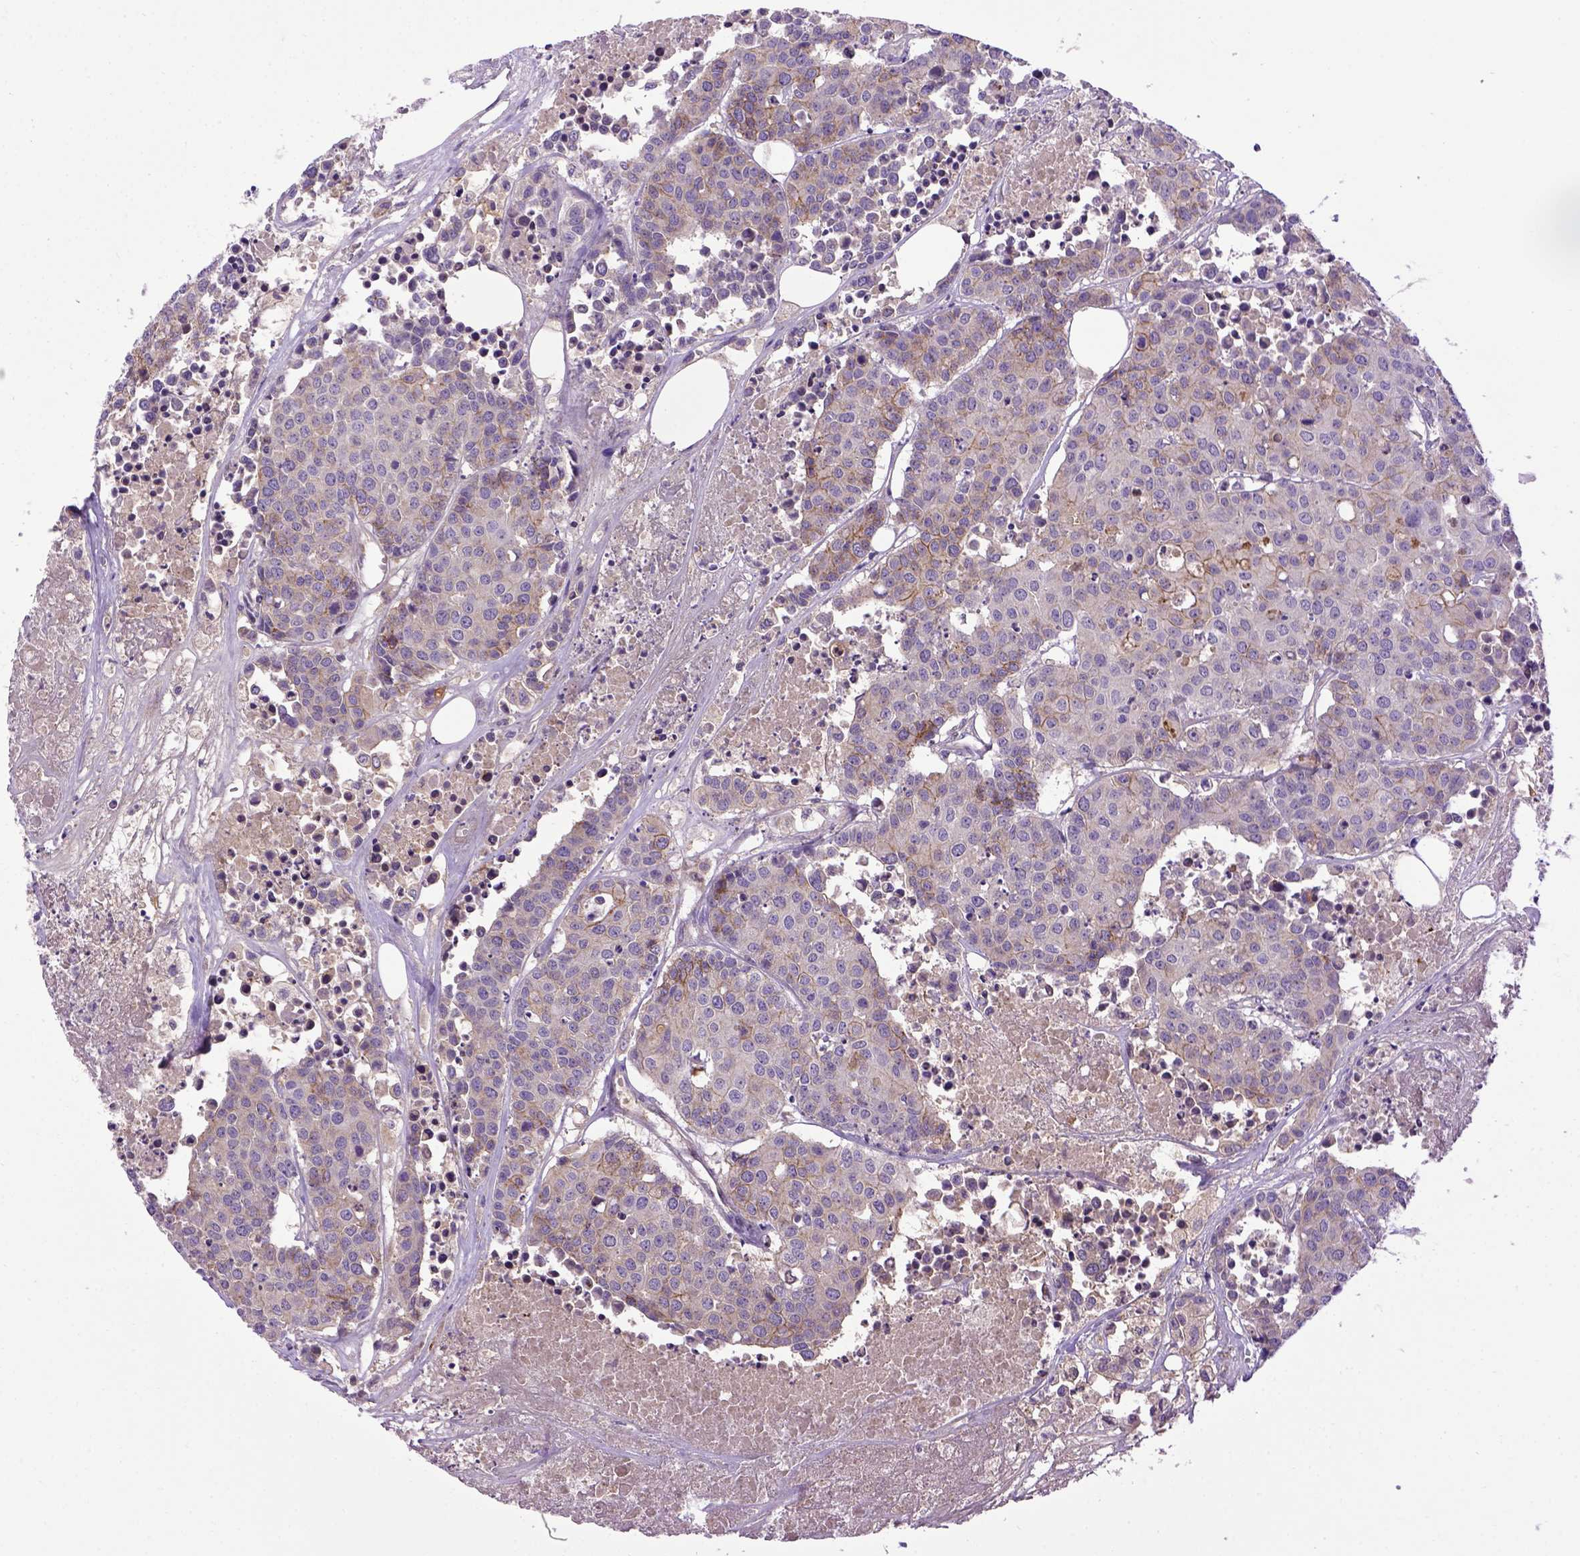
{"staining": {"intensity": "moderate", "quantity": "25%-75%", "location": "cytoplasmic/membranous"}, "tissue": "carcinoid", "cell_type": "Tumor cells", "image_type": "cancer", "snomed": [{"axis": "morphology", "description": "Carcinoid, malignant, NOS"}, {"axis": "topography", "description": "Colon"}], "caption": "IHC staining of carcinoid (malignant), which displays medium levels of moderate cytoplasmic/membranous expression in approximately 25%-75% of tumor cells indicating moderate cytoplasmic/membranous protein staining. The staining was performed using DAB (brown) for protein detection and nuclei were counterstained in hematoxylin (blue).", "gene": "CDH1", "patient": {"sex": "male", "age": 81}}